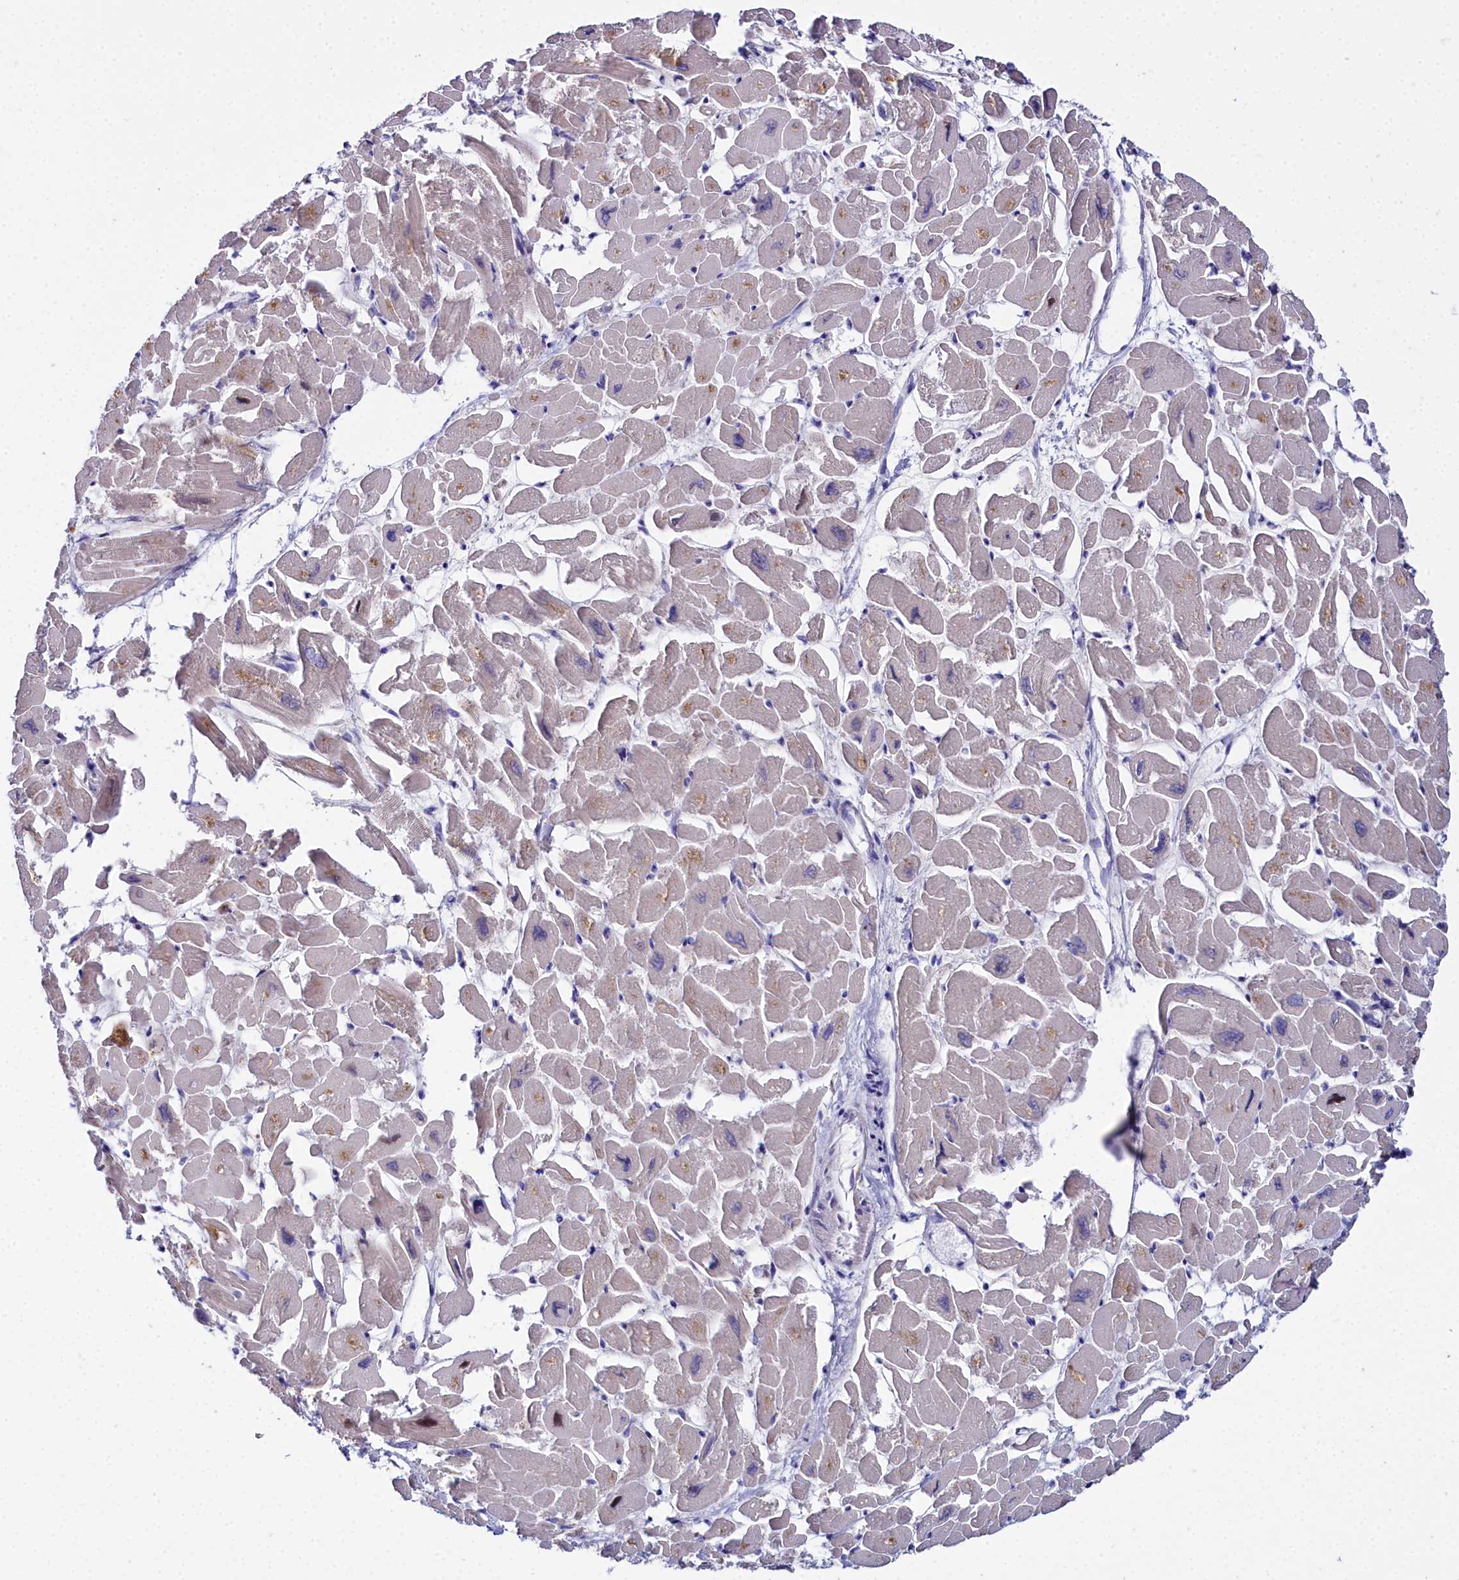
{"staining": {"intensity": "weak", "quantity": "<25%", "location": "cytoplasmic/membranous"}, "tissue": "heart muscle", "cell_type": "Cardiomyocytes", "image_type": "normal", "snomed": [{"axis": "morphology", "description": "Normal tissue, NOS"}, {"axis": "topography", "description": "Heart"}], "caption": "Immunohistochemistry of unremarkable heart muscle exhibits no expression in cardiomyocytes. The staining is performed using DAB (3,3'-diaminobenzidine) brown chromogen with nuclei counter-stained in using hematoxylin.", "gene": "ELAPOR2", "patient": {"sex": "male", "age": 54}}